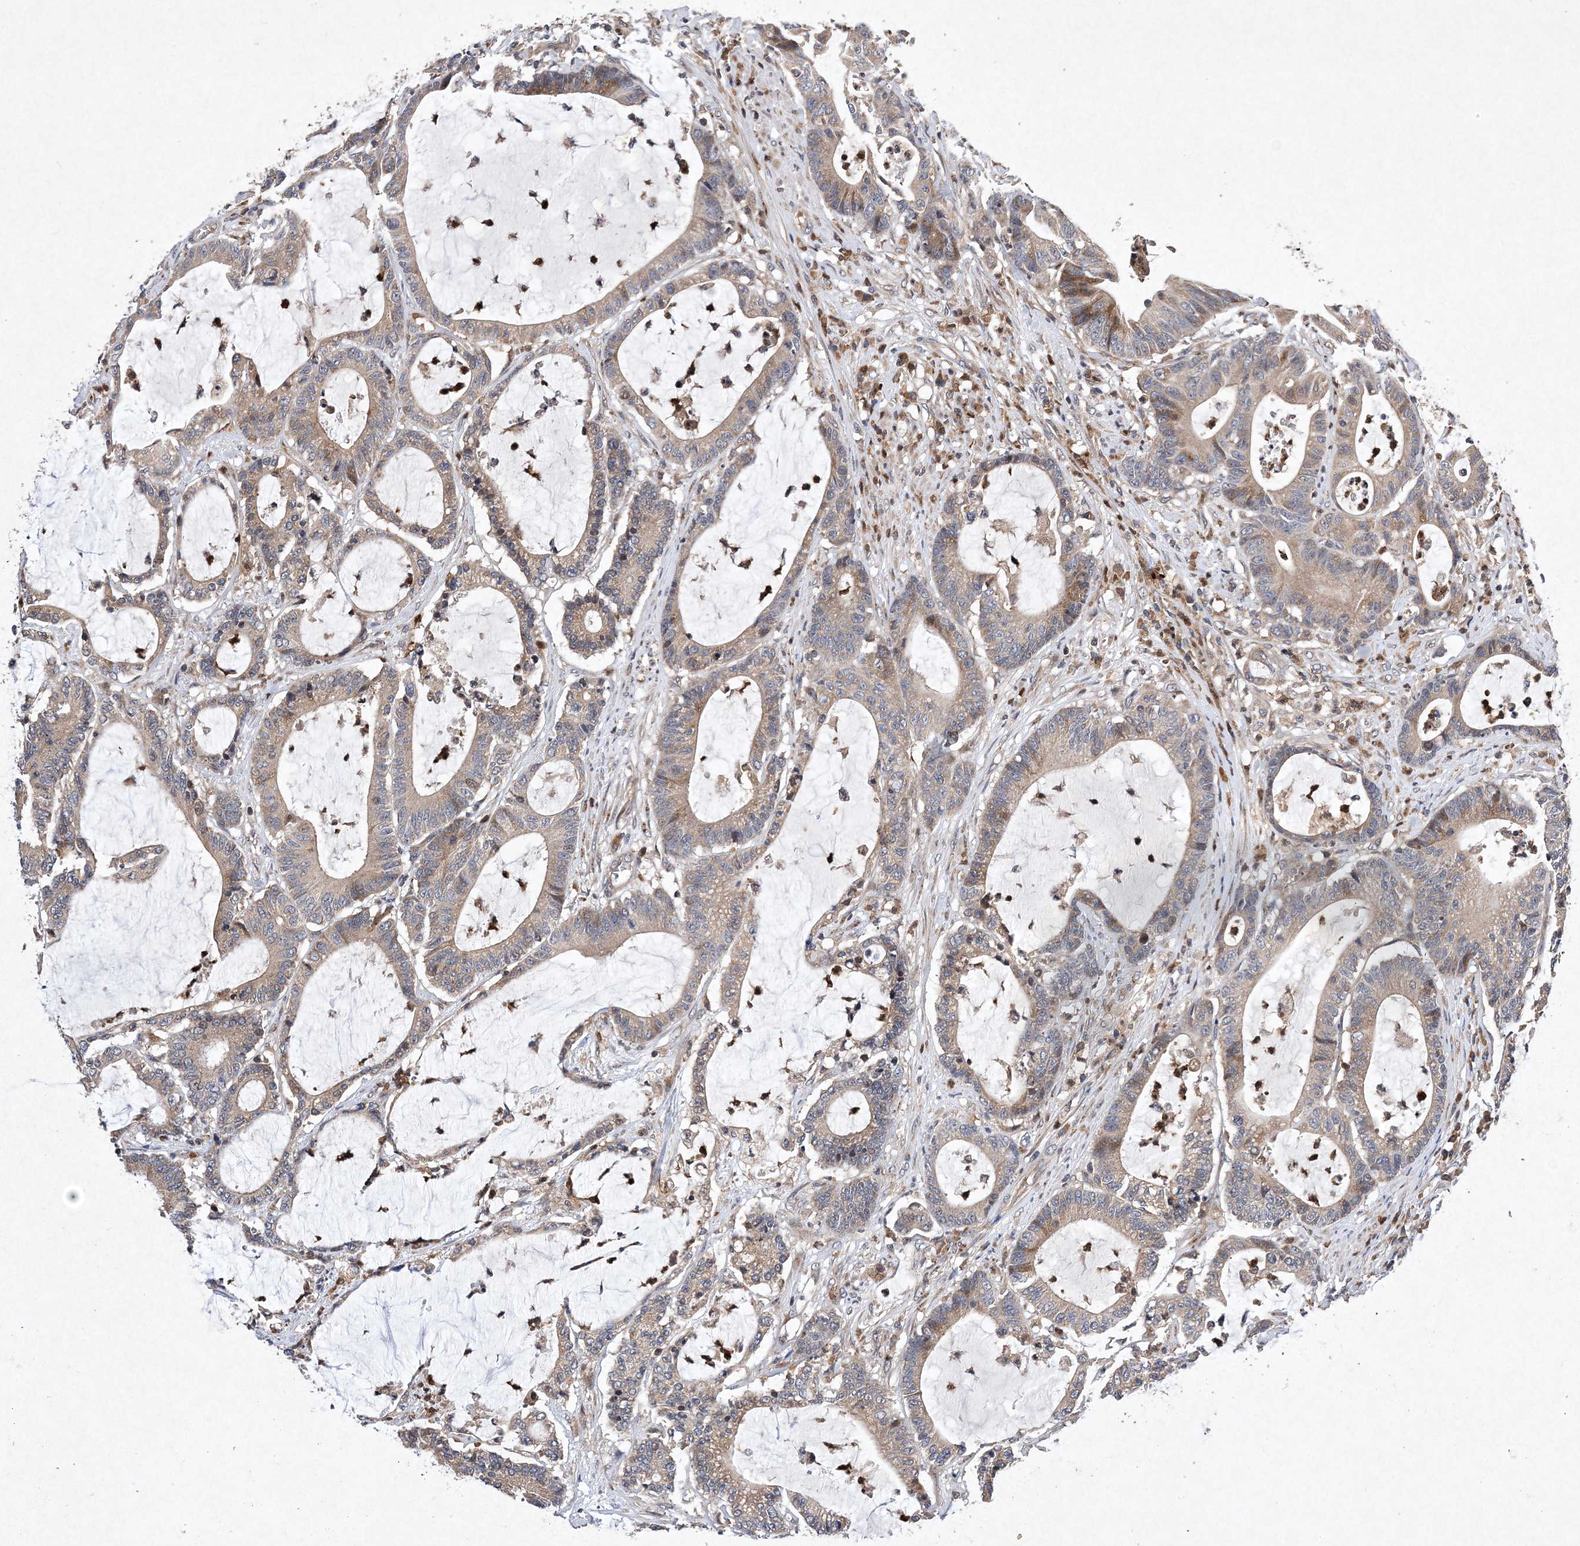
{"staining": {"intensity": "moderate", "quantity": "25%-75%", "location": "cytoplasmic/membranous"}, "tissue": "colorectal cancer", "cell_type": "Tumor cells", "image_type": "cancer", "snomed": [{"axis": "morphology", "description": "Adenocarcinoma, NOS"}, {"axis": "topography", "description": "Colon"}], "caption": "Protein staining demonstrates moderate cytoplasmic/membranous expression in approximately 25%-75% of tumor cells in adenocarcinoma (colorectal).", "gene": "PROSER1", "patient": {"sex": "female", "age": 84}}